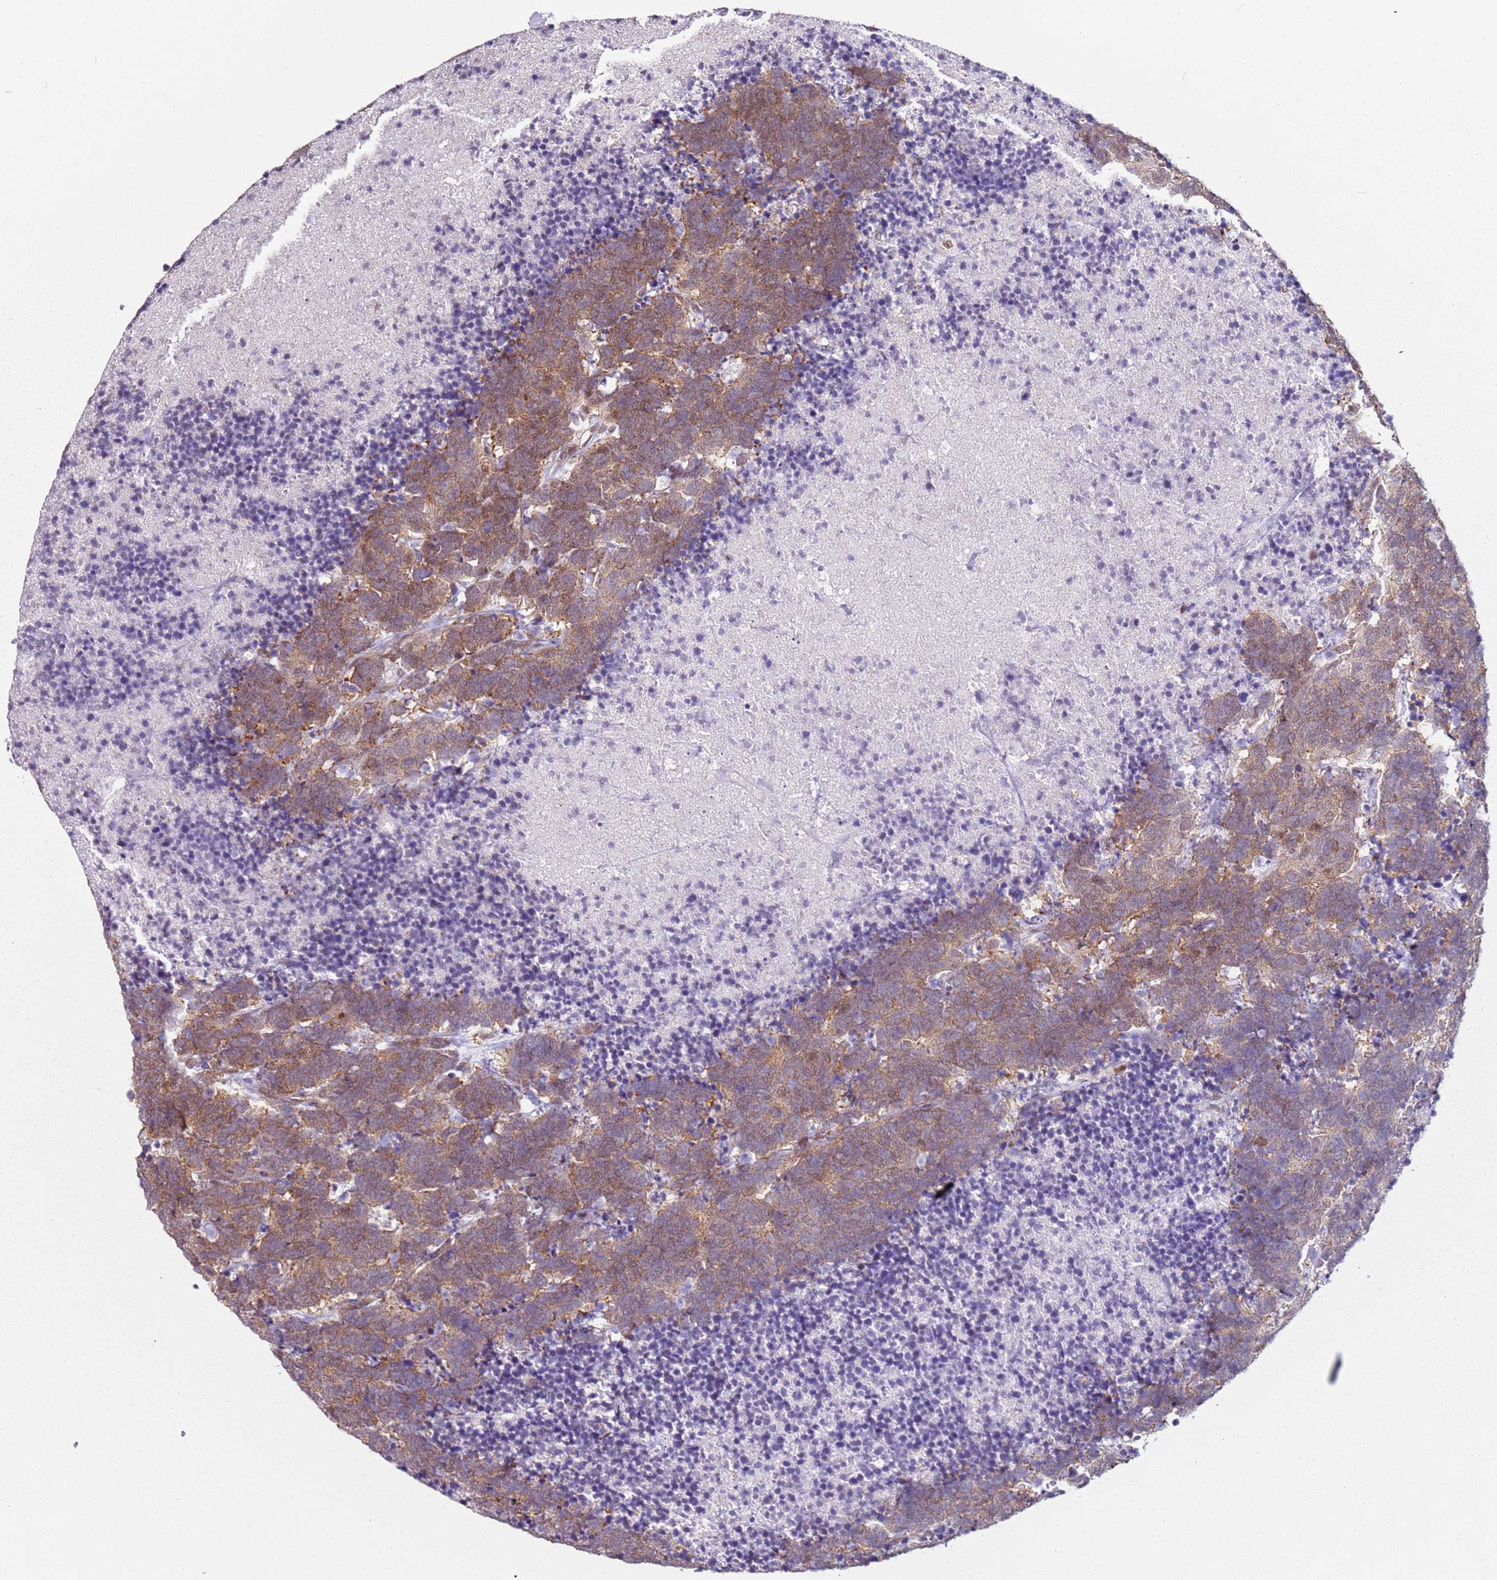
{"staining": {"intensity": "moderate", "quantity": ">75%", "location": "cytoplasmic/membranous"}, "tissue": "carcinoid", "cell_type": "Tumor cells", "image_type": "cancer", "snomed": [{"axis": "morphology", "description": "Carcinoma, NOS"}, {"axis": "morphology", "description": "Carcinoid, malignant, NOS"}, {"axis": "topography", "description": "Urinary bladder"}], "caption": "Carcinoid tissue demonstrates moderate cytoplasmic/membranous positivity in approximately >75% of tumor cells, visualized by immunohistochemistry.", "gene": "PSMD4", "patient": {"sex": "male", "age": 57}}